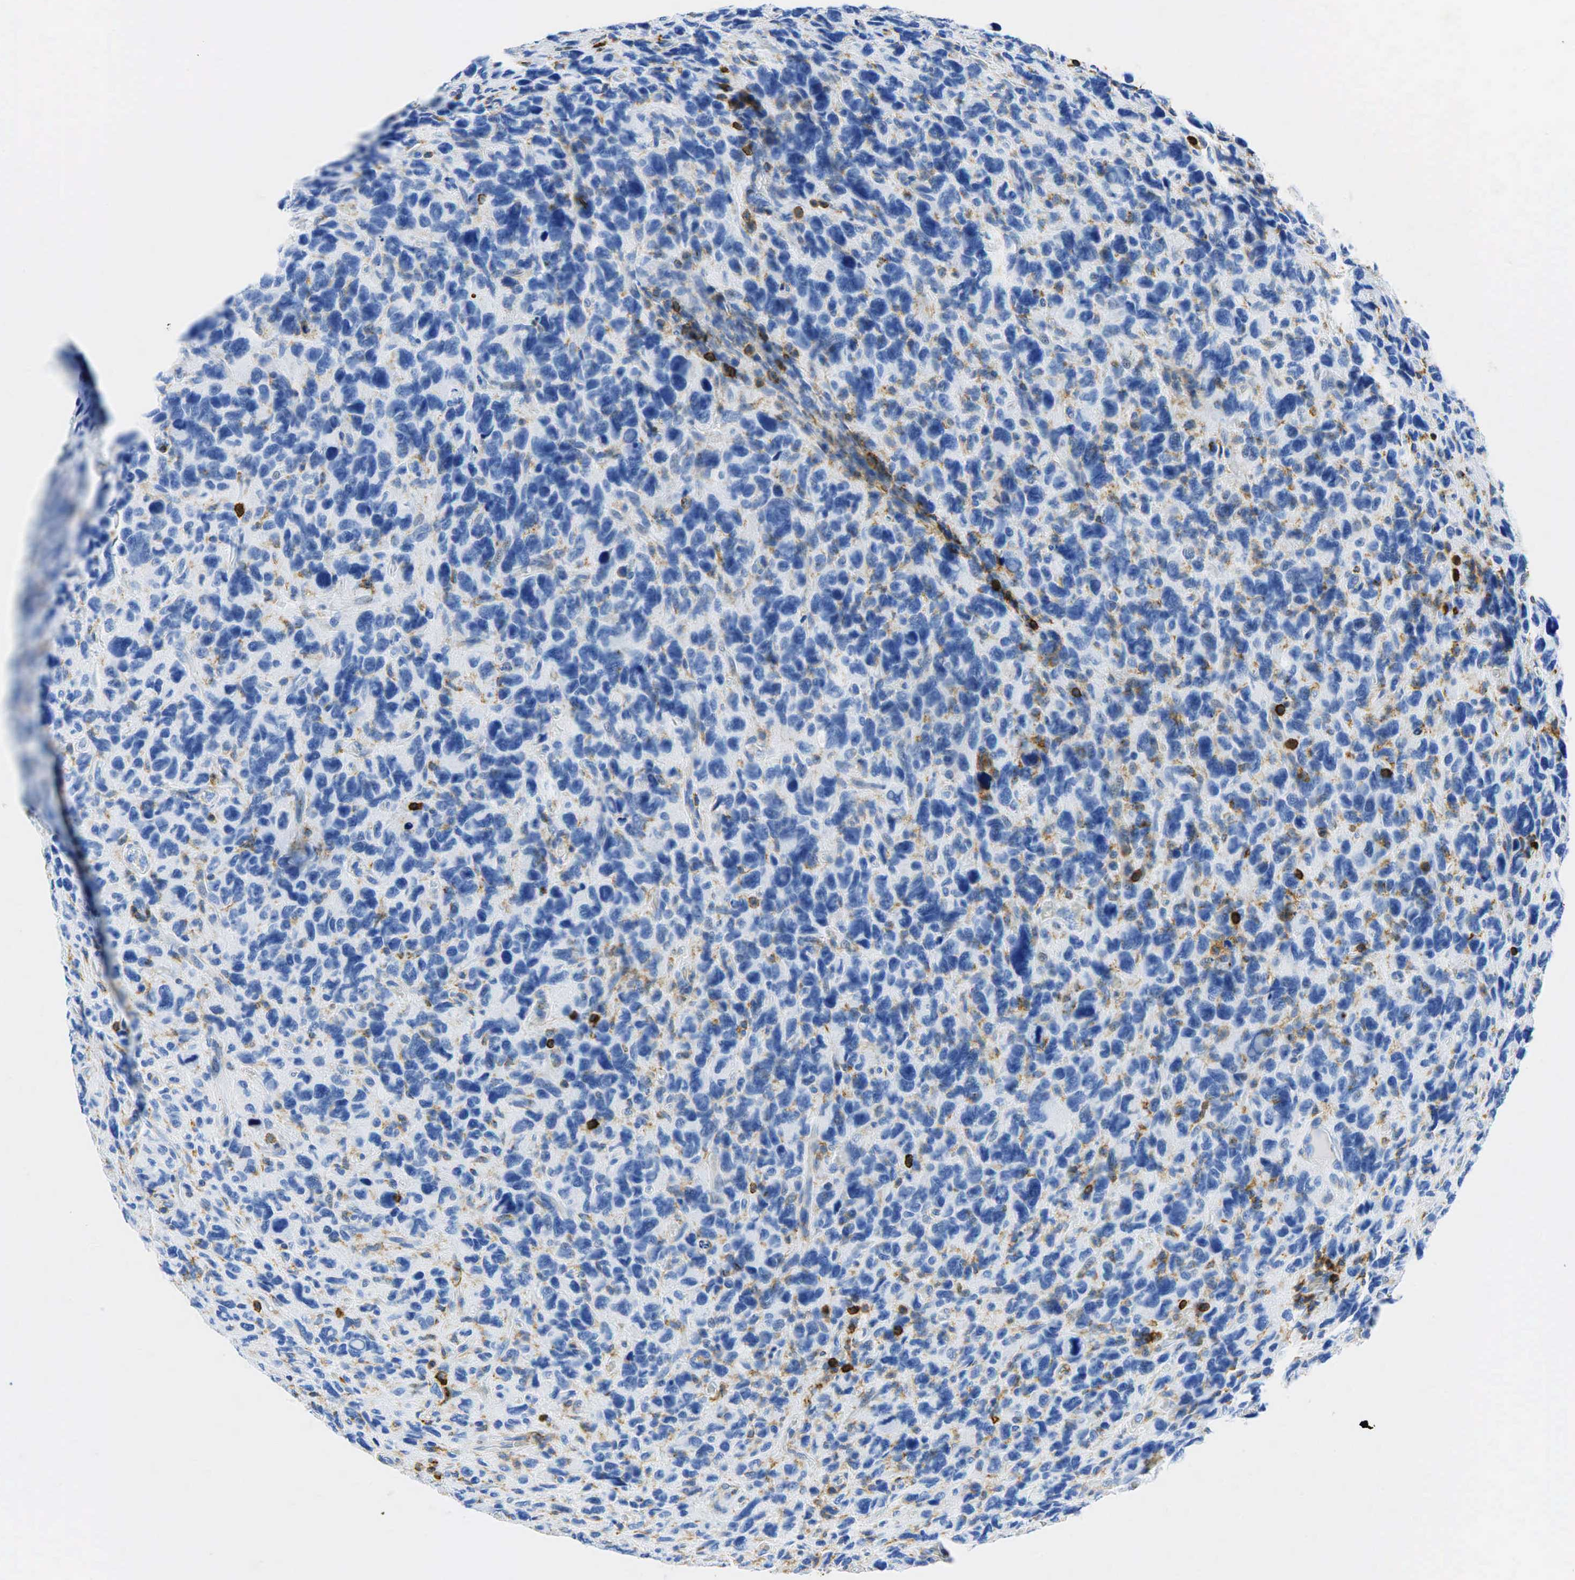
{"staining": {"intensity": "negative", "quantity": "none", "location": "none"}, "tissue": "glioma", "cell_type": "Tumor cells", "image_type": "cancer", "snomed": [{"axis": "morphology", "description": "Glioma, malignant, High grade"}, {"axis": "topography", "description": "Brain"}], "caption": "Image shows no significant protein expression in tumor cells of high-grade glioma (malignant).", "gene": "PTPRC", "patient": {"sex": "female", "age": 60}}